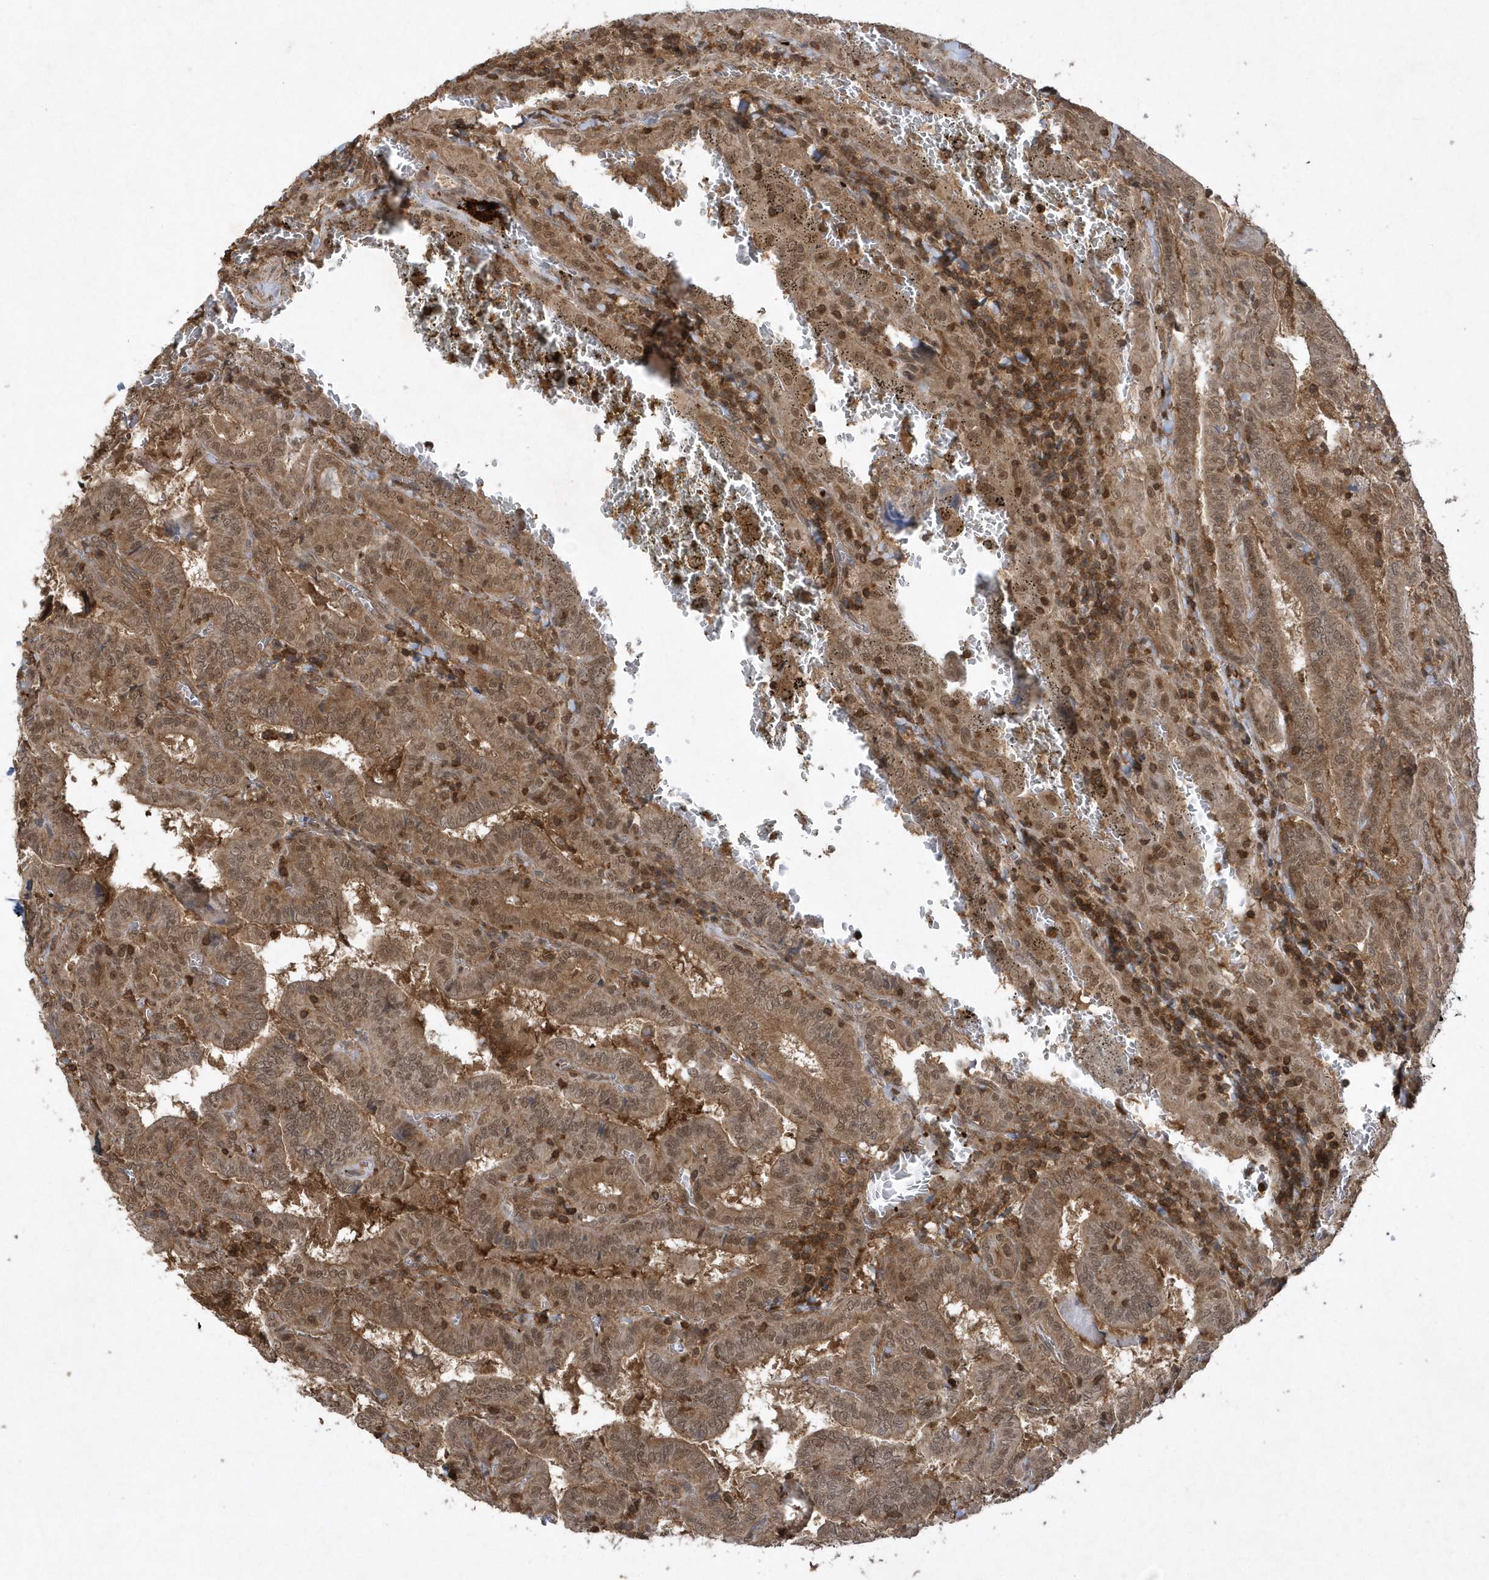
{"staining": {"intensity": "moderate", "quantity": ">75%", "location": "cytoplasmic/membranous,nuclear"}, "tissue": "thyroid cancer", "cell_type": "Tumor cells", "image_type": "cancer", "snomed": [{"axis": "morphology", "description": "Papillary adenocarcinoma, NOS"}, {"axis": "topography", "description": "Thyroid gland"}], "caption": "Immunohistochemistry image of neoplastic tissue: human thyroid papillary adenocarcinoma stained using immunohistochemistry (IHC) reveals medium levels of moderate protein expression localized specifically in the cytoplasmic/membranous and nuclear of tumor cells, appearing as a cytoplasmic/membranous and nuclear brown color.", "gene": "ACYP1", "patient": {"sex": "female", "age": 72}}